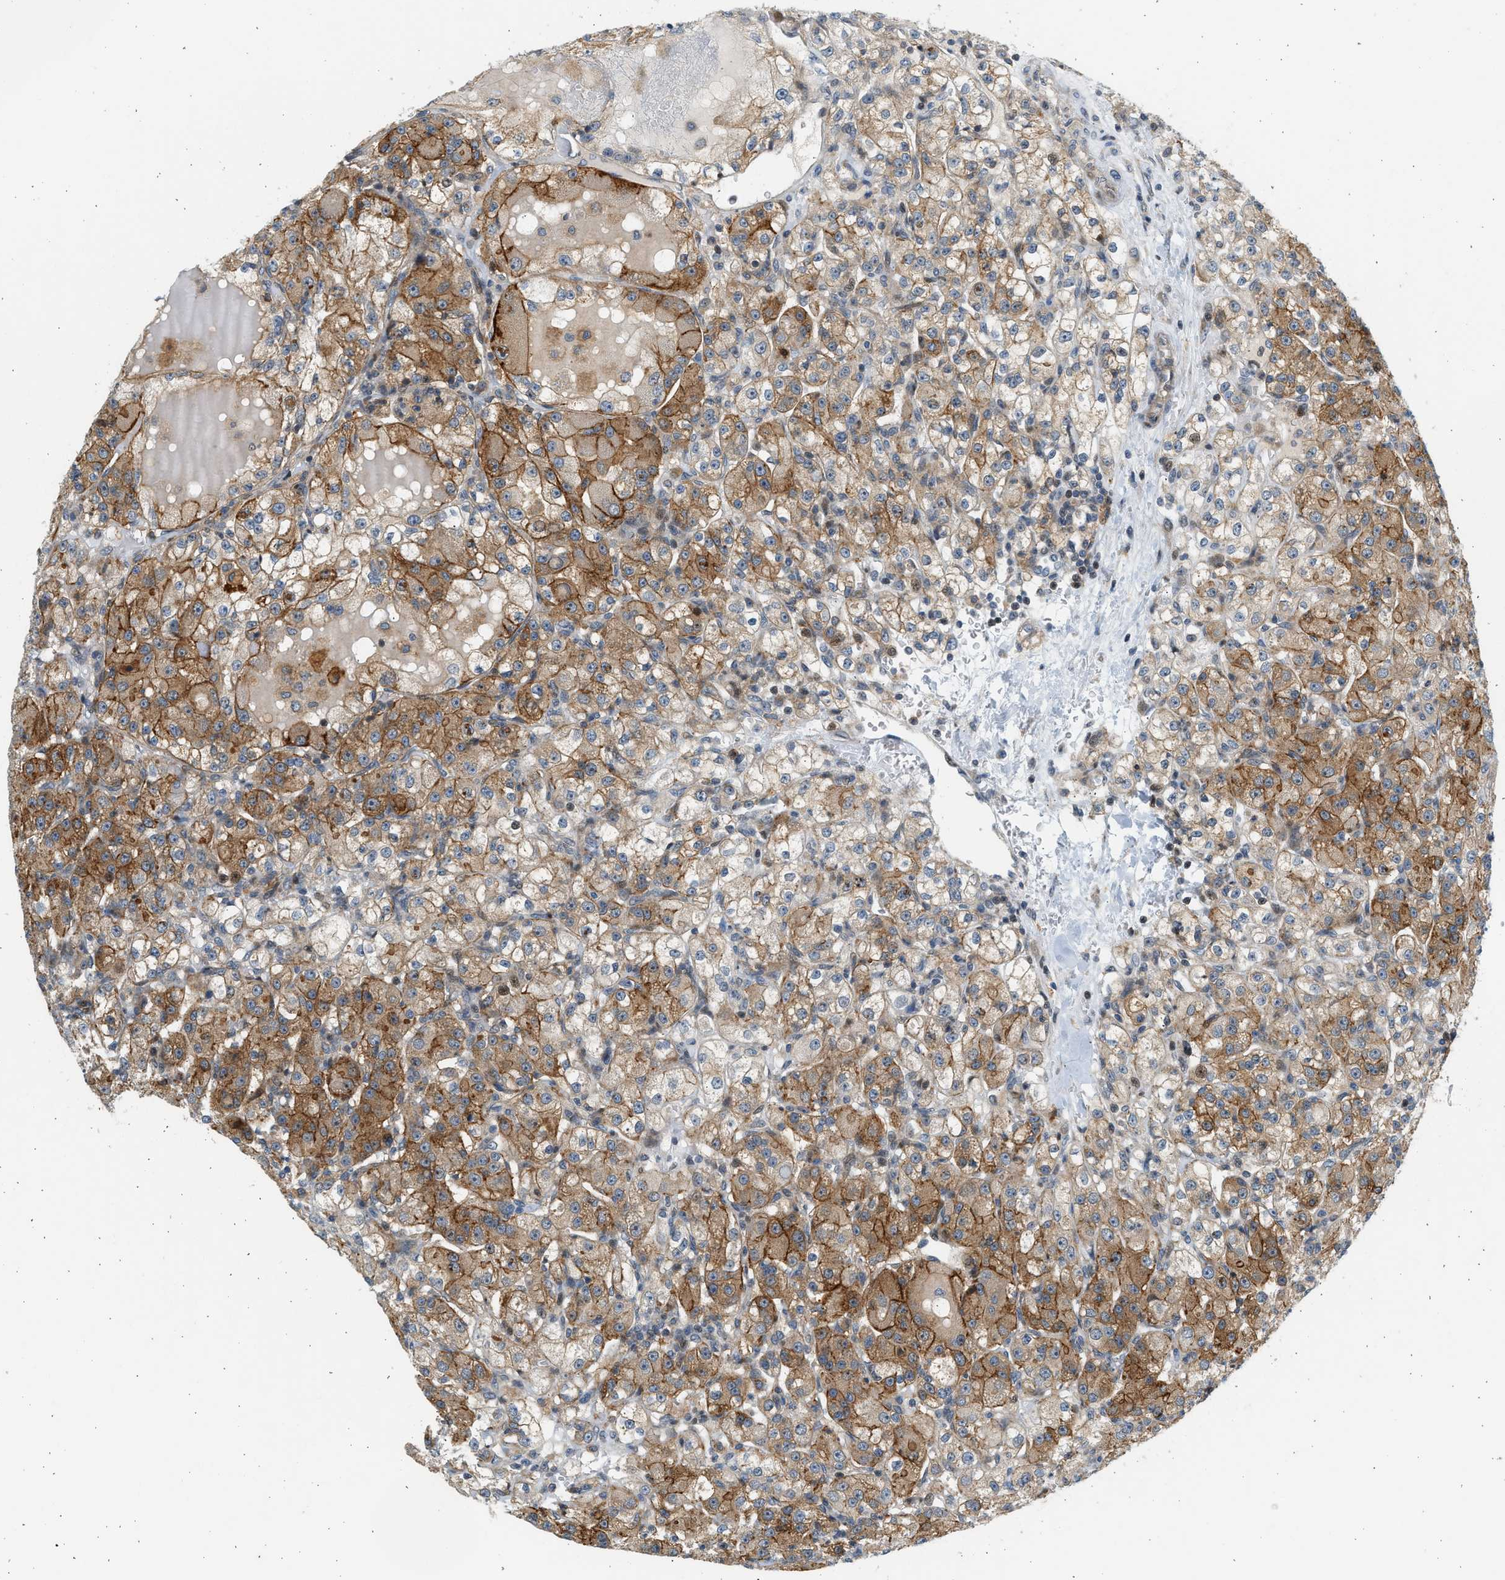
{"staining": {"intensity": "moderate", "quantity": ">75%", "location": "cytoplasmic/membranous"}, "tissue": "renal cancer", "cell_type": "Tumor cells", "image_type": "cancer", "snomed": [{"axis": "morphology", "description": "Normal tissue, NOS"}, {"axis": "morphology", "description": "Adenocarcinoma, NOS"}, {"axis": "topography", "description": "Kidney"}], "caption": "A brown stain highlights moderate cytoplasmic/membranous expression of a protein in human renal adenocarcinoma tumor cells. Using DAB (brown) and hematoxylin (blue) stains, captured at high magnification using brightfield microscopy.", "gene": "NRSN2", "patient": {"sex": "male", "age": 61}}